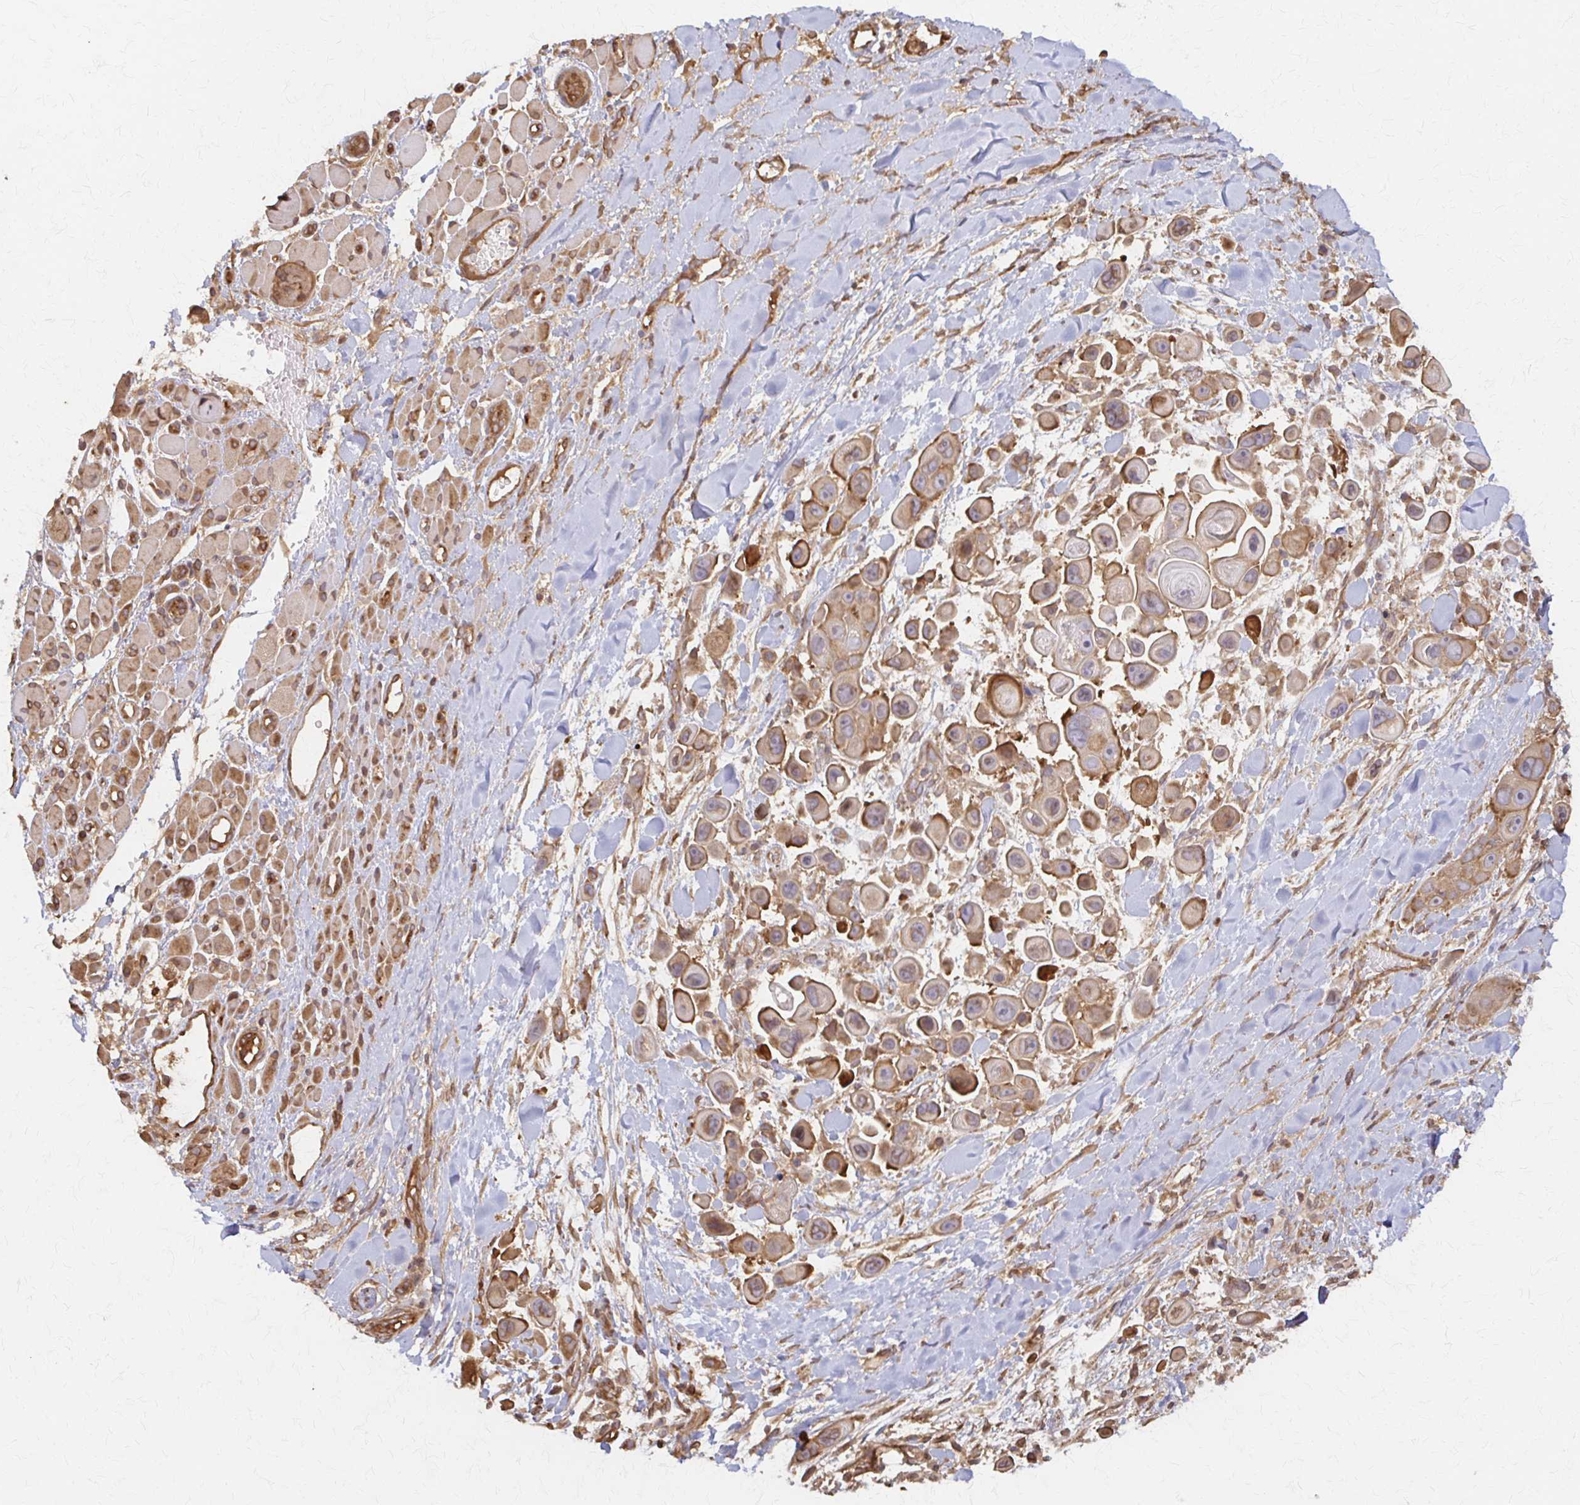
{"staining": {"intensity": "moderate", "quantity": ">75%", "location": "cytoplasmic/membranous"}, "tissue": "skin cancer", "cell_type": "Tumor cells", "image_type": "cancer", "snomed": [{"axis": "morphology", "description": "Squamous cell carcinoma, NOS"}, {"axis": "topography", "description": "Skin"}], "caption": "Approximately >75% of tumor cells in skin cancer (squamous cell carcinoma) reveal moderate cytoplasmic/membranous protein expression as visualized by brown immunohistochemical staining.", "gene": "ARHGAP35", "patient": {"sex": "male", "age": 67}}